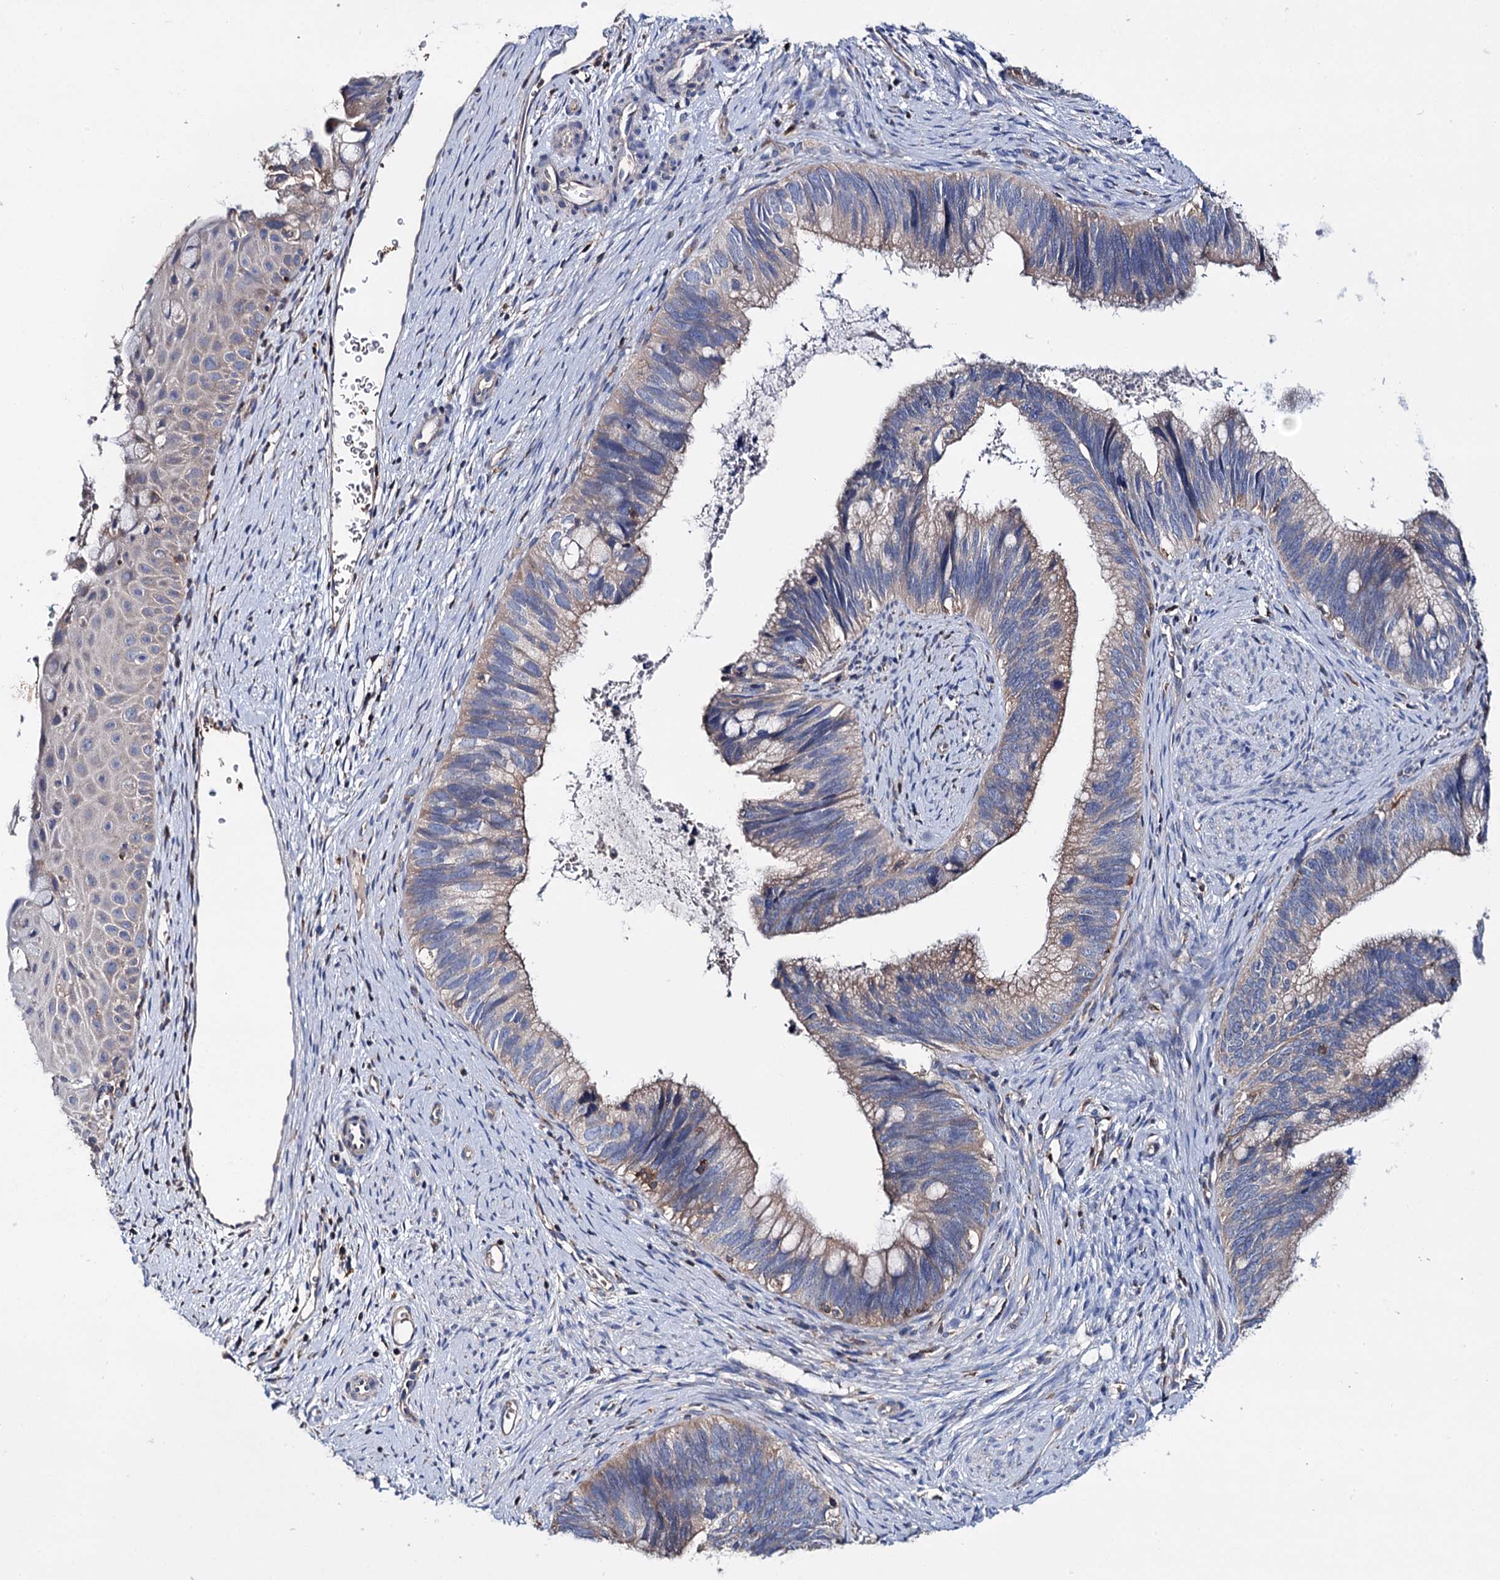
{"staining": {"intensity": "weak", "quantity": "25%-75%", "location": "cytoplasmic/membranous"}, "tissue": "cervical cancer", "cell_type": "Tumor cells", "image_type": "cancer", "snomed": [{"axis": "morphology", "description": "Adenocarcinoma, NOS"}, {"axis": "topography", "description": "Cervix"}], "caption": "This is a histology image of IHC staining of adenocarcinoma (cervical), which shows weak staining in the cytoplasmic/membranous of tumor cells.", "gene": "UBASH3B", "patient": {"sex": "female", "age": 42}}